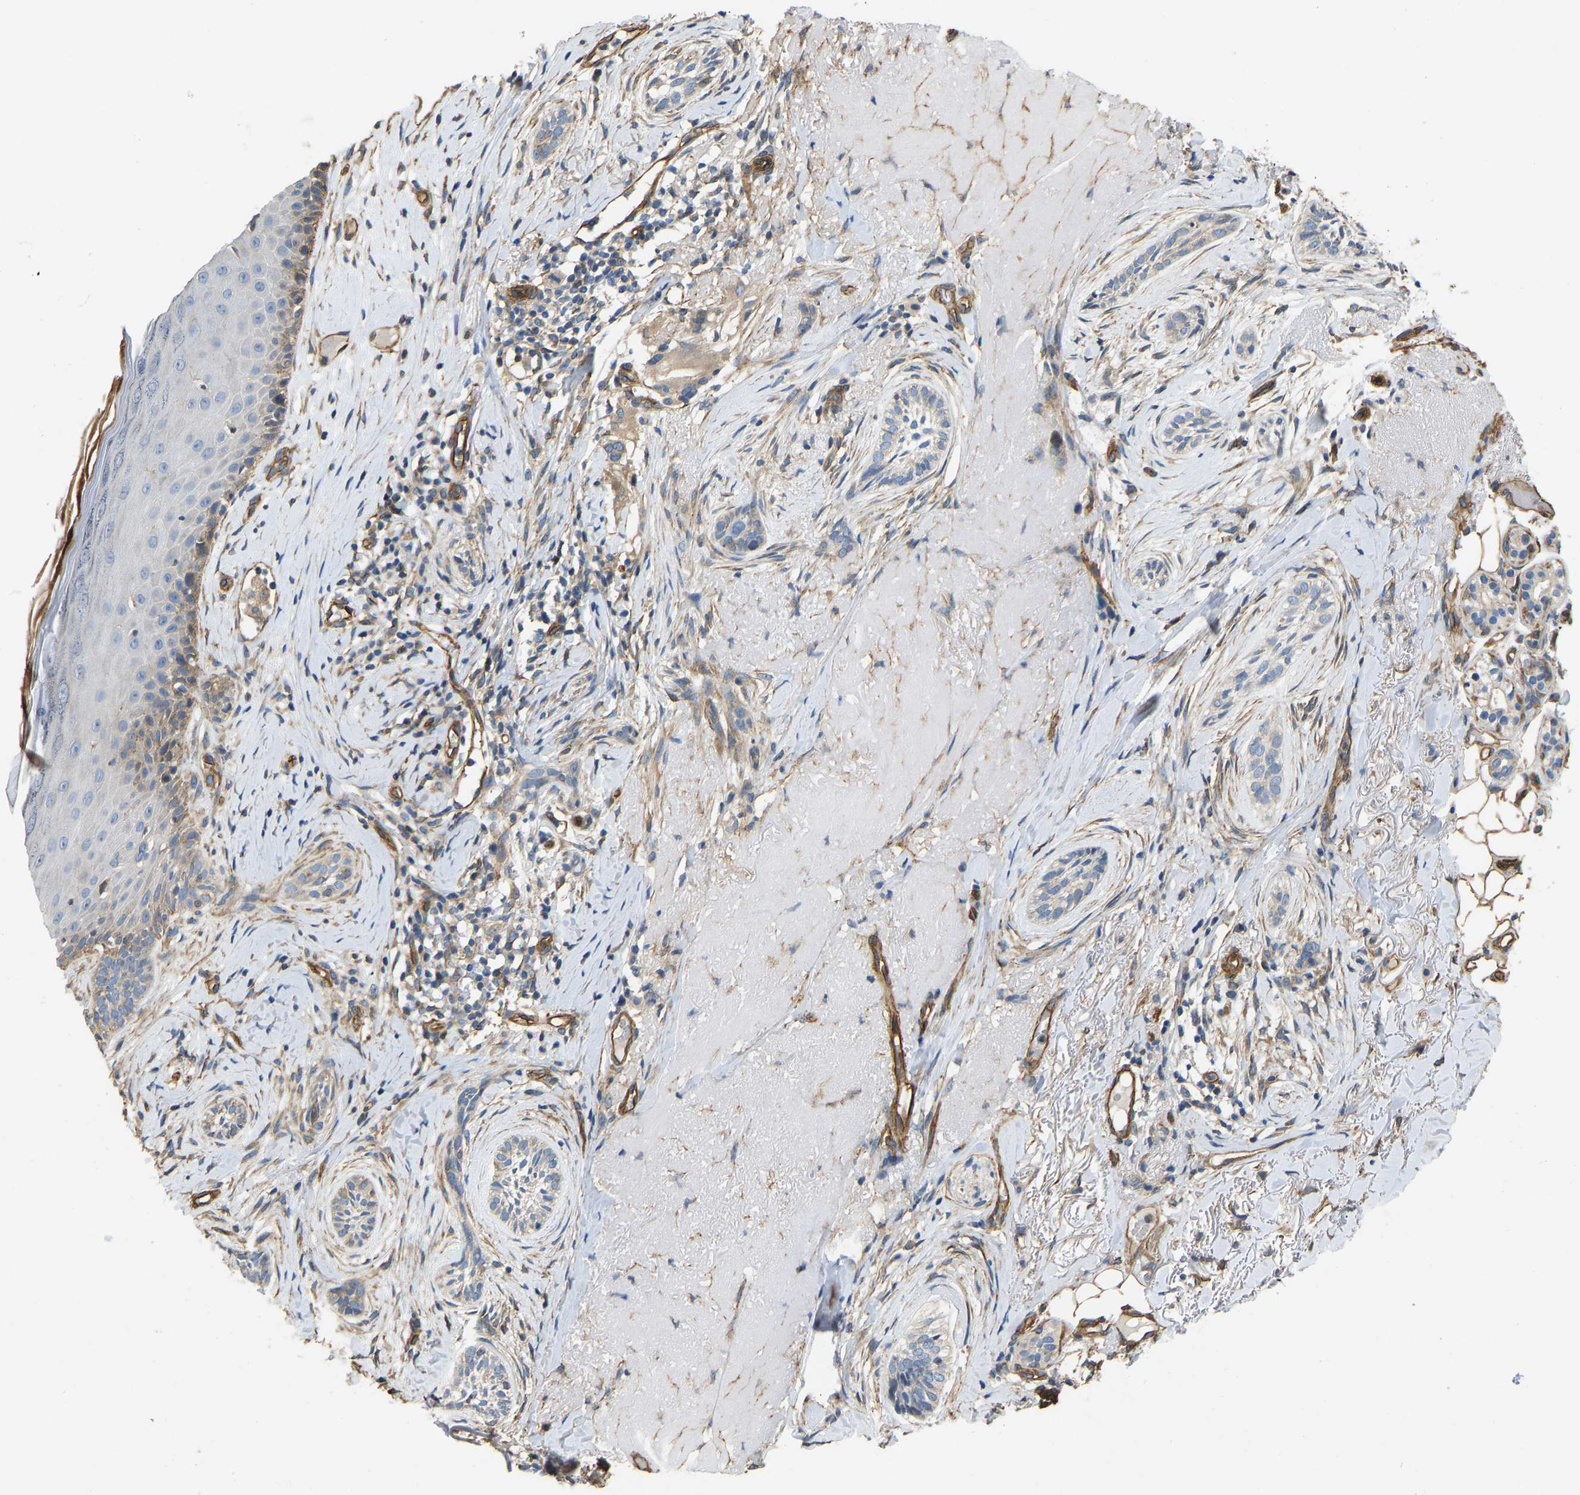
{"staining": {"intensity": "moderate", "quantity": "<25%", "location": "cytoplasmic/membranous"}, "tissue": "skin cancer", "cell_type": "Tumor cells", "image_type": "cancer", "snomed": [{"axis": "morphology", "description": "Basal cell carcinoma"}, {"axis": "topography", "description": "Skin"}], "caption": "The immunohistochemical stain shows moderate cytoplasmic/membranous positivity in tumor cells of skin basal cell carcinoma tissue. (Stains: DAB in brown, nuclei in blue, Microscopy: brightfield microscopy at high magnification).", "gene": "ELMO2", "patient": {"sex": "female", "age": 88}}